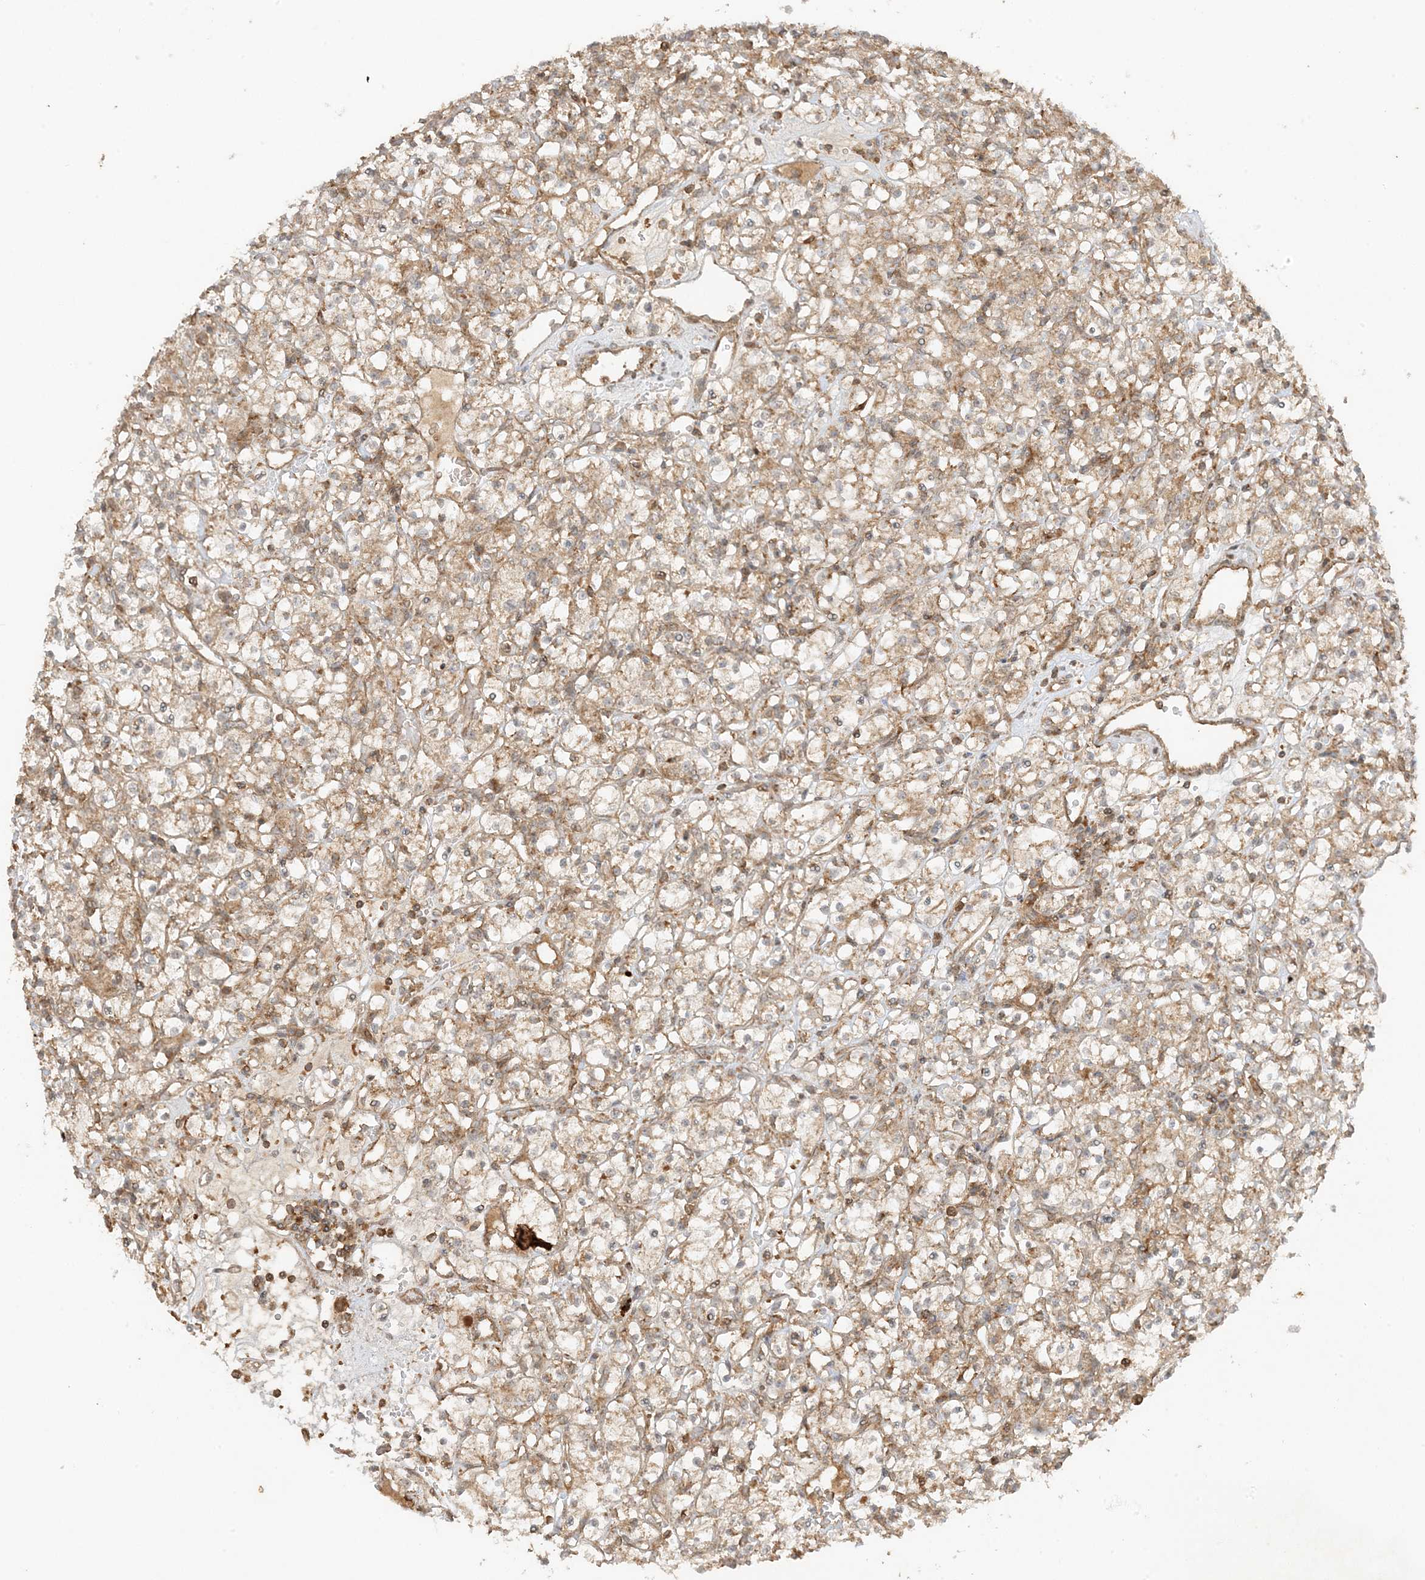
{"staining": {"intensity": "weak", "quantity": "<25%", "location": "cytoplasmic/membranous"}, "tissue": "renal cancer", "cell_type": "Tumor cells", "image_type": "cancer", "snomed": [{"axis": "morphology", "description": "Adenocarcinoma, NOS"}, {"axis": "topography", "description": "Kidney"}], "caption": "IHC image of neoplastic tissue: renal cancer stained with DAB (3,3'-diaminobenzidine) displays no significant protein staining in tumor cells. (Brightfield microscopy of DAB immunohistochemistry at high magnification).", "gene": "XRN1", "patient": {"sex": "female", "age": 59}}